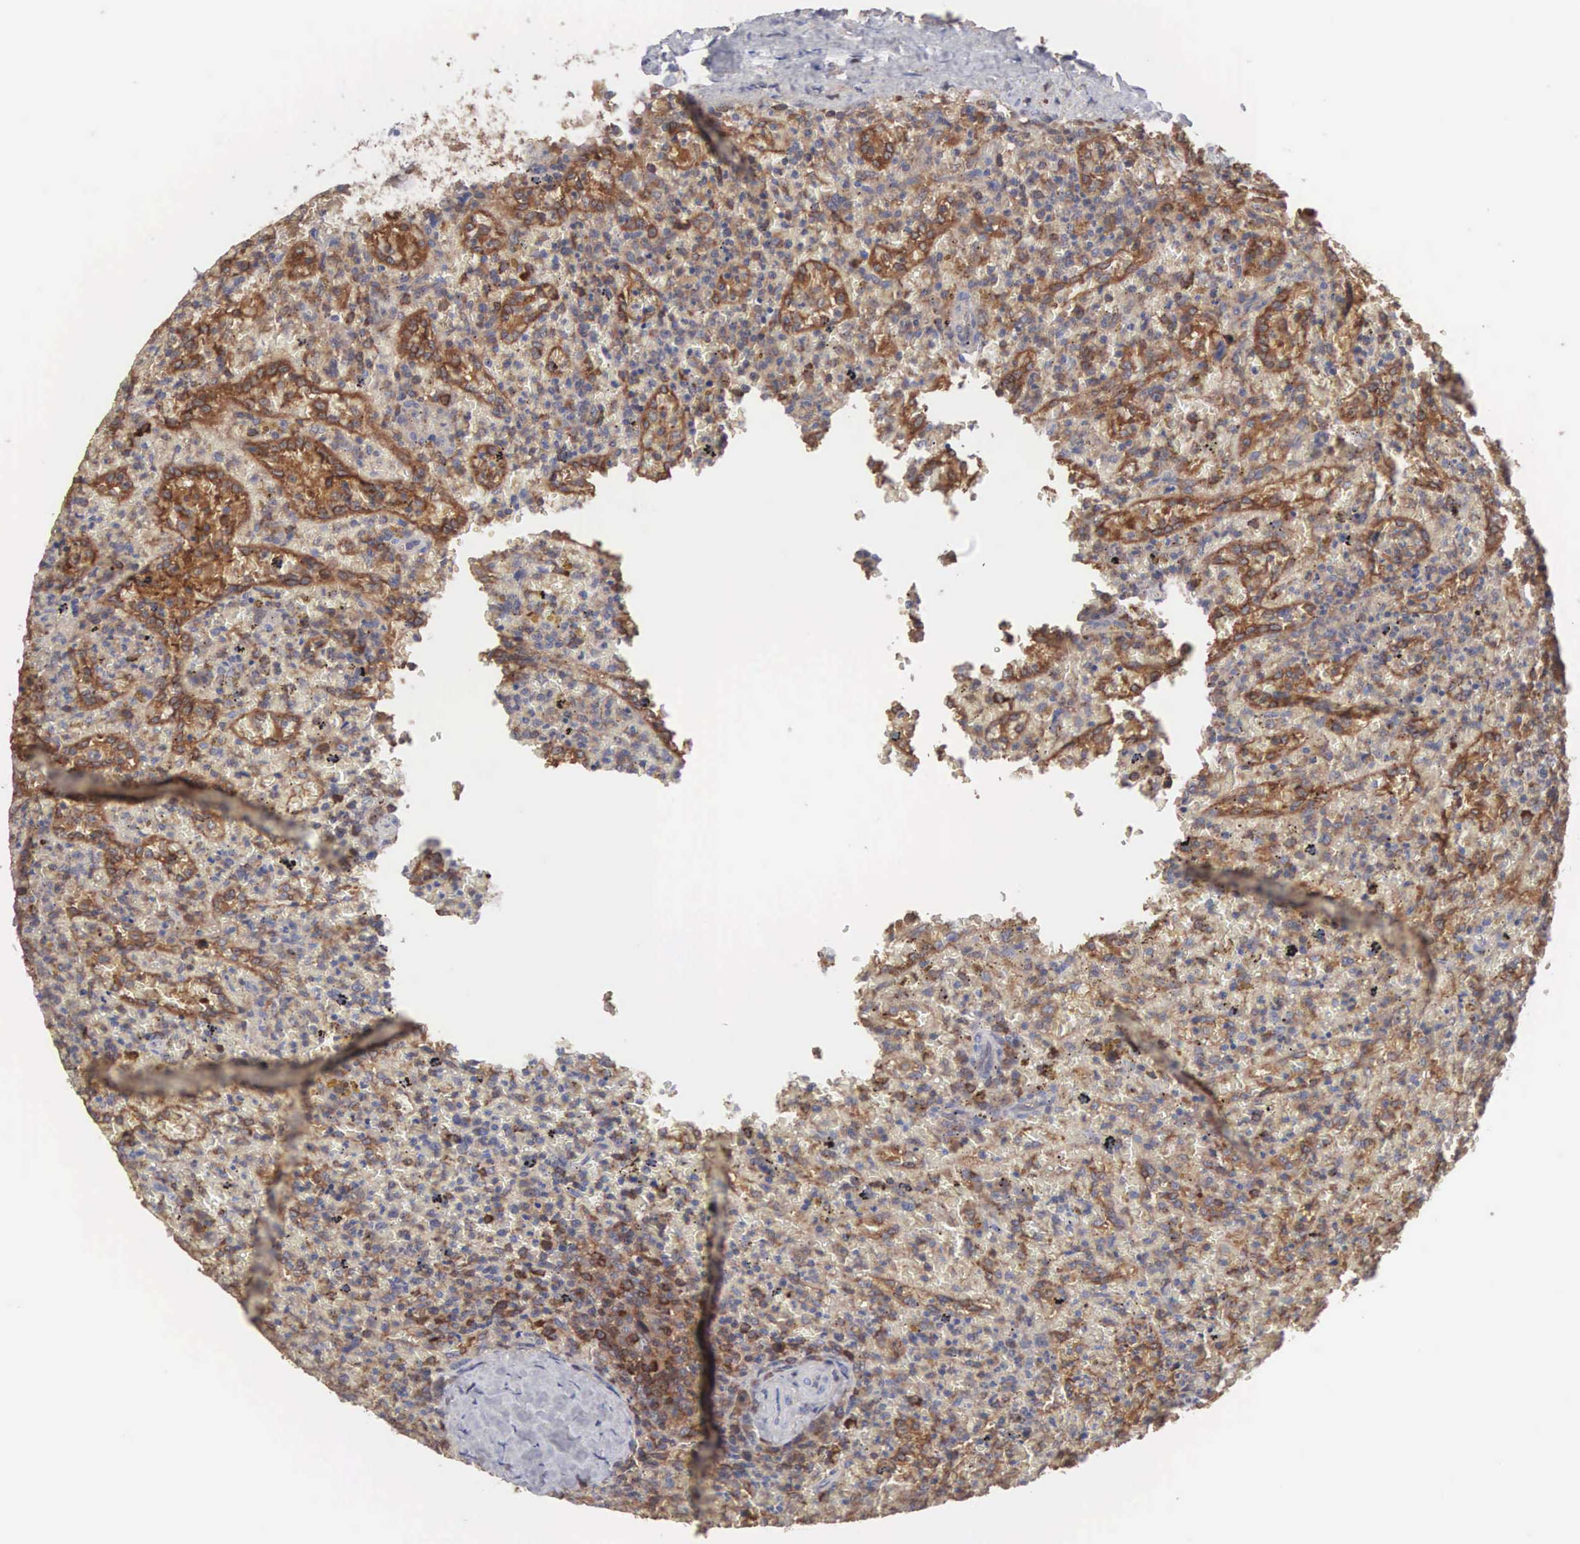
{"staining": {"intensity": "moderate", "quantity": ">75%", "location": "cytoplasmic/membranous"}, "tissue": "lymphoma", "cell_type": "Tumor cells", "image_type": "cancer", "snomed": [{"axis": "morphology", "description": "Malignant lymphoma, non-Hodgkin's type, High grade"}, {"axis": "topography", "description": "Spleen"}, {"axis": "topography", "description": "Lymph node"}], "caption": "This is a photomicrograph of IHC staining of high-grade malignant lymphoma, non-Hodgkin's type, which shows moderate expression in the cytoplasmic/membranous of tumor cells.", "gene": "MTHFD1", "patient": {"sex": "female", "age": 70}}